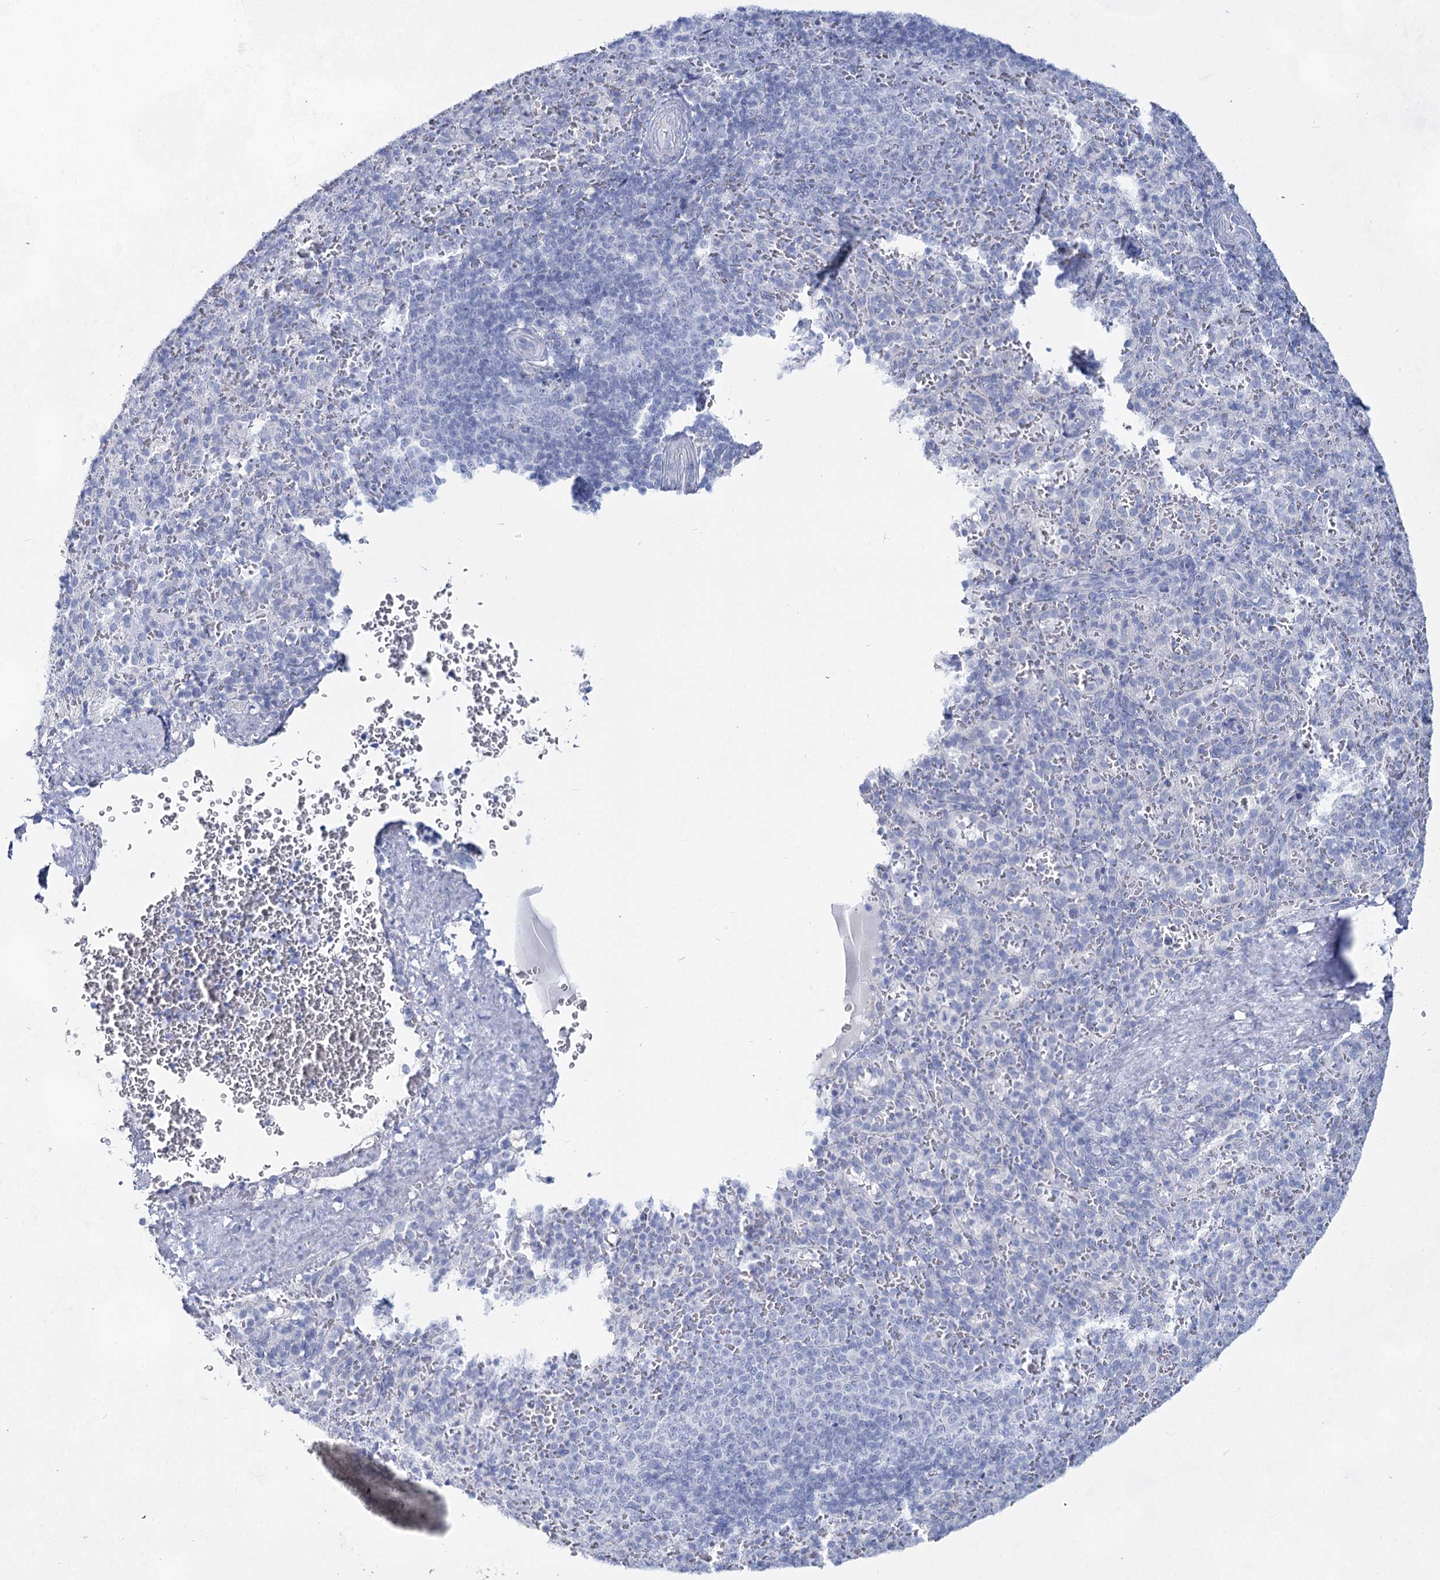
{"staining": {"intensity": "negative", "quantity": "none", "location": "none"}, "tissue": "spleen", "cell_type": "Cells in red pulp", "image_type": "normal", "snomed": [{"axis": "morphology", "description": "Normal tissue, NOS"}, {"axis": "topography", "description": "Spleen"}], "caption": "Histopathology image shows no protein expression in cells in red pulp of benign spleen. (IHC, brightfield microscopy, high magnification).", "gene": "SLC17A2", "patient": {"sex": "female", "age": 21}}